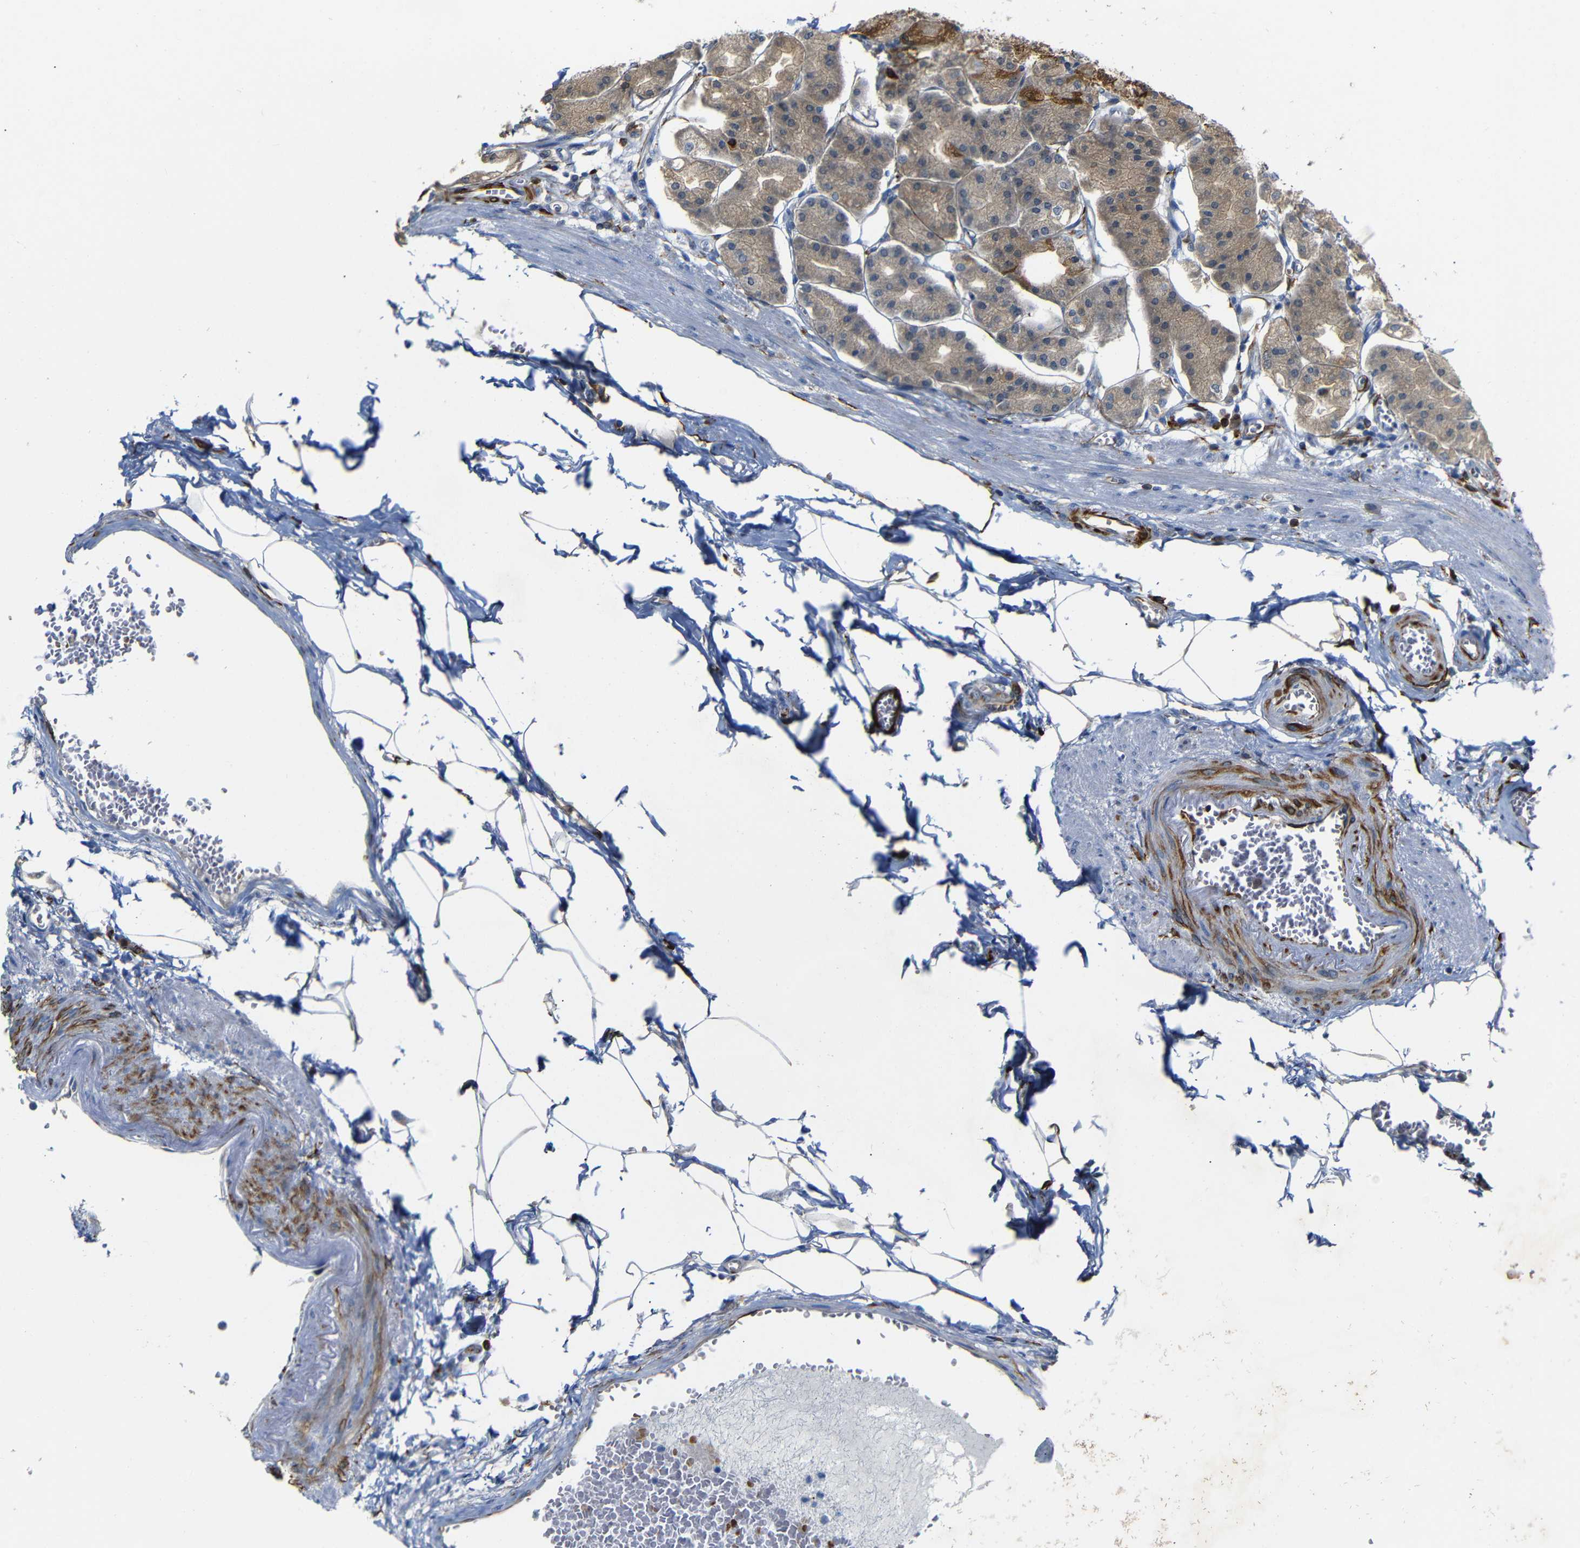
{"staining": {"intensity": "strong", "quantity": ">75%", "location": "cytoplasmic/membranous"}, "tissue": "stomach", "cell_type": "Glandular cells", "image_type": "normal", "snomed": [{"axis": "morphology", "description": "Normal tissue, NOS"}, {"axis": "topography", "description": "Stomach, lower"}], "caption": "IHC (DAB (3,3'-diaminobenzidine)) staining of normal human stomach exhibits strong cytoplasmic/membranous protein positivity in approximately >75% of glandular cells. (DAB (3,3'-diaminobenzidine) = brown stain, brightfield microscopy at high magnification).", "gene": "TBC1D32", "patient": {"sex": "male", "age": 71}}